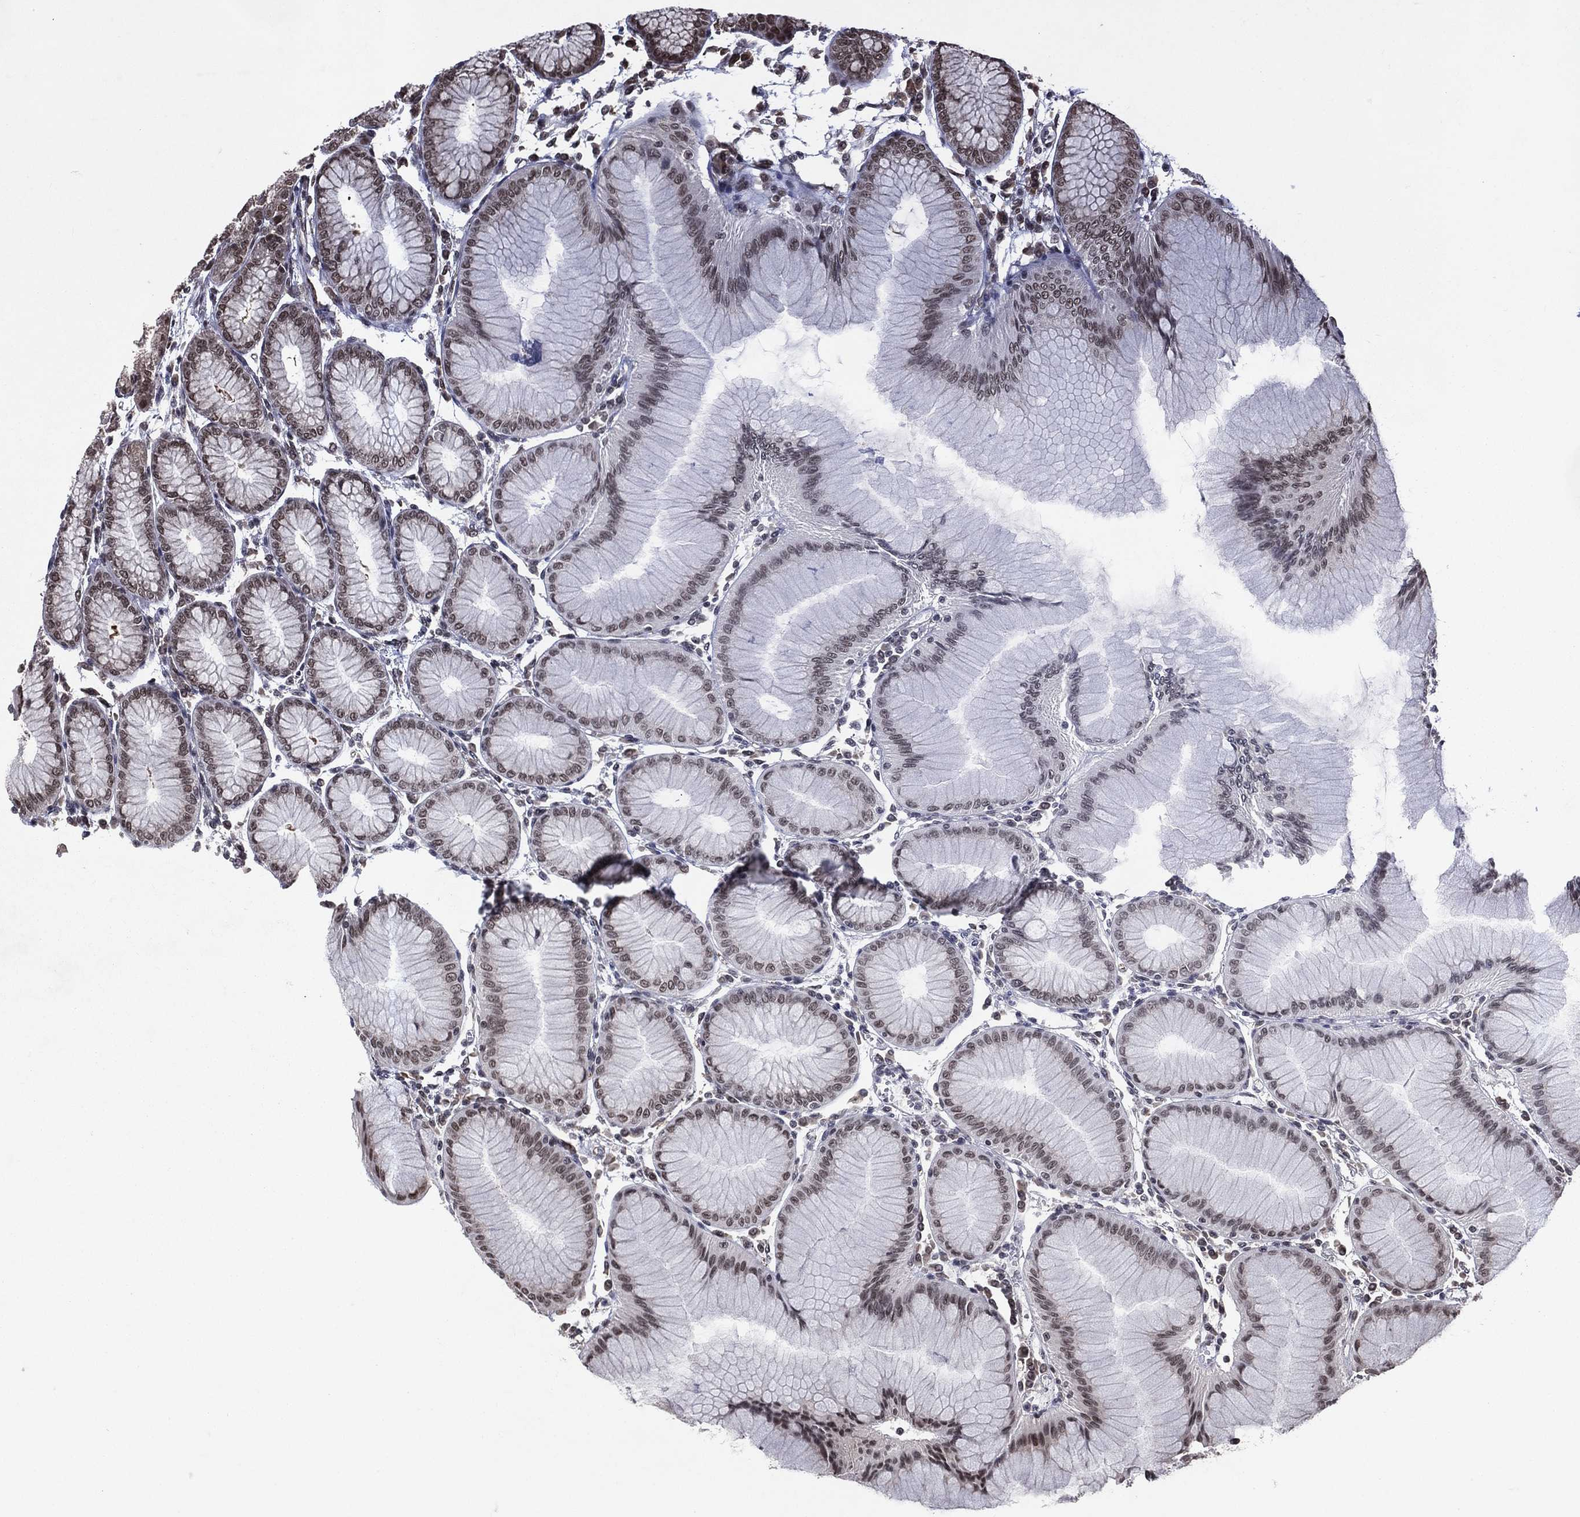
{"staining": {"intensity": "moderate", "quantity": "<25%", "location": "cytoplasmic/membranous,nuclear"}, "tissue": "stomach", "cell_type": "Glandular cells", "image_type": "normal", "snomed": [{"axis": "morphology", "description": "Normal tissue, NOS"}, {"axis": "topography", "description": "Stomach"}], "caption": "Immunohistochemistry staining of normal stomach, which shows low levels of moderate cytoplasmic/membranous,nuclear positivity in about <25% of glandular cells indicating moderate cytoplasmic/membranous,nuclear protein positivity. The staining was performed using DAB (brown) for protein detection and nuclei were counterstained in hematoxylin (blue).", "gene": "DMAP1", "patient": {"sex": "female", "age": 57}}